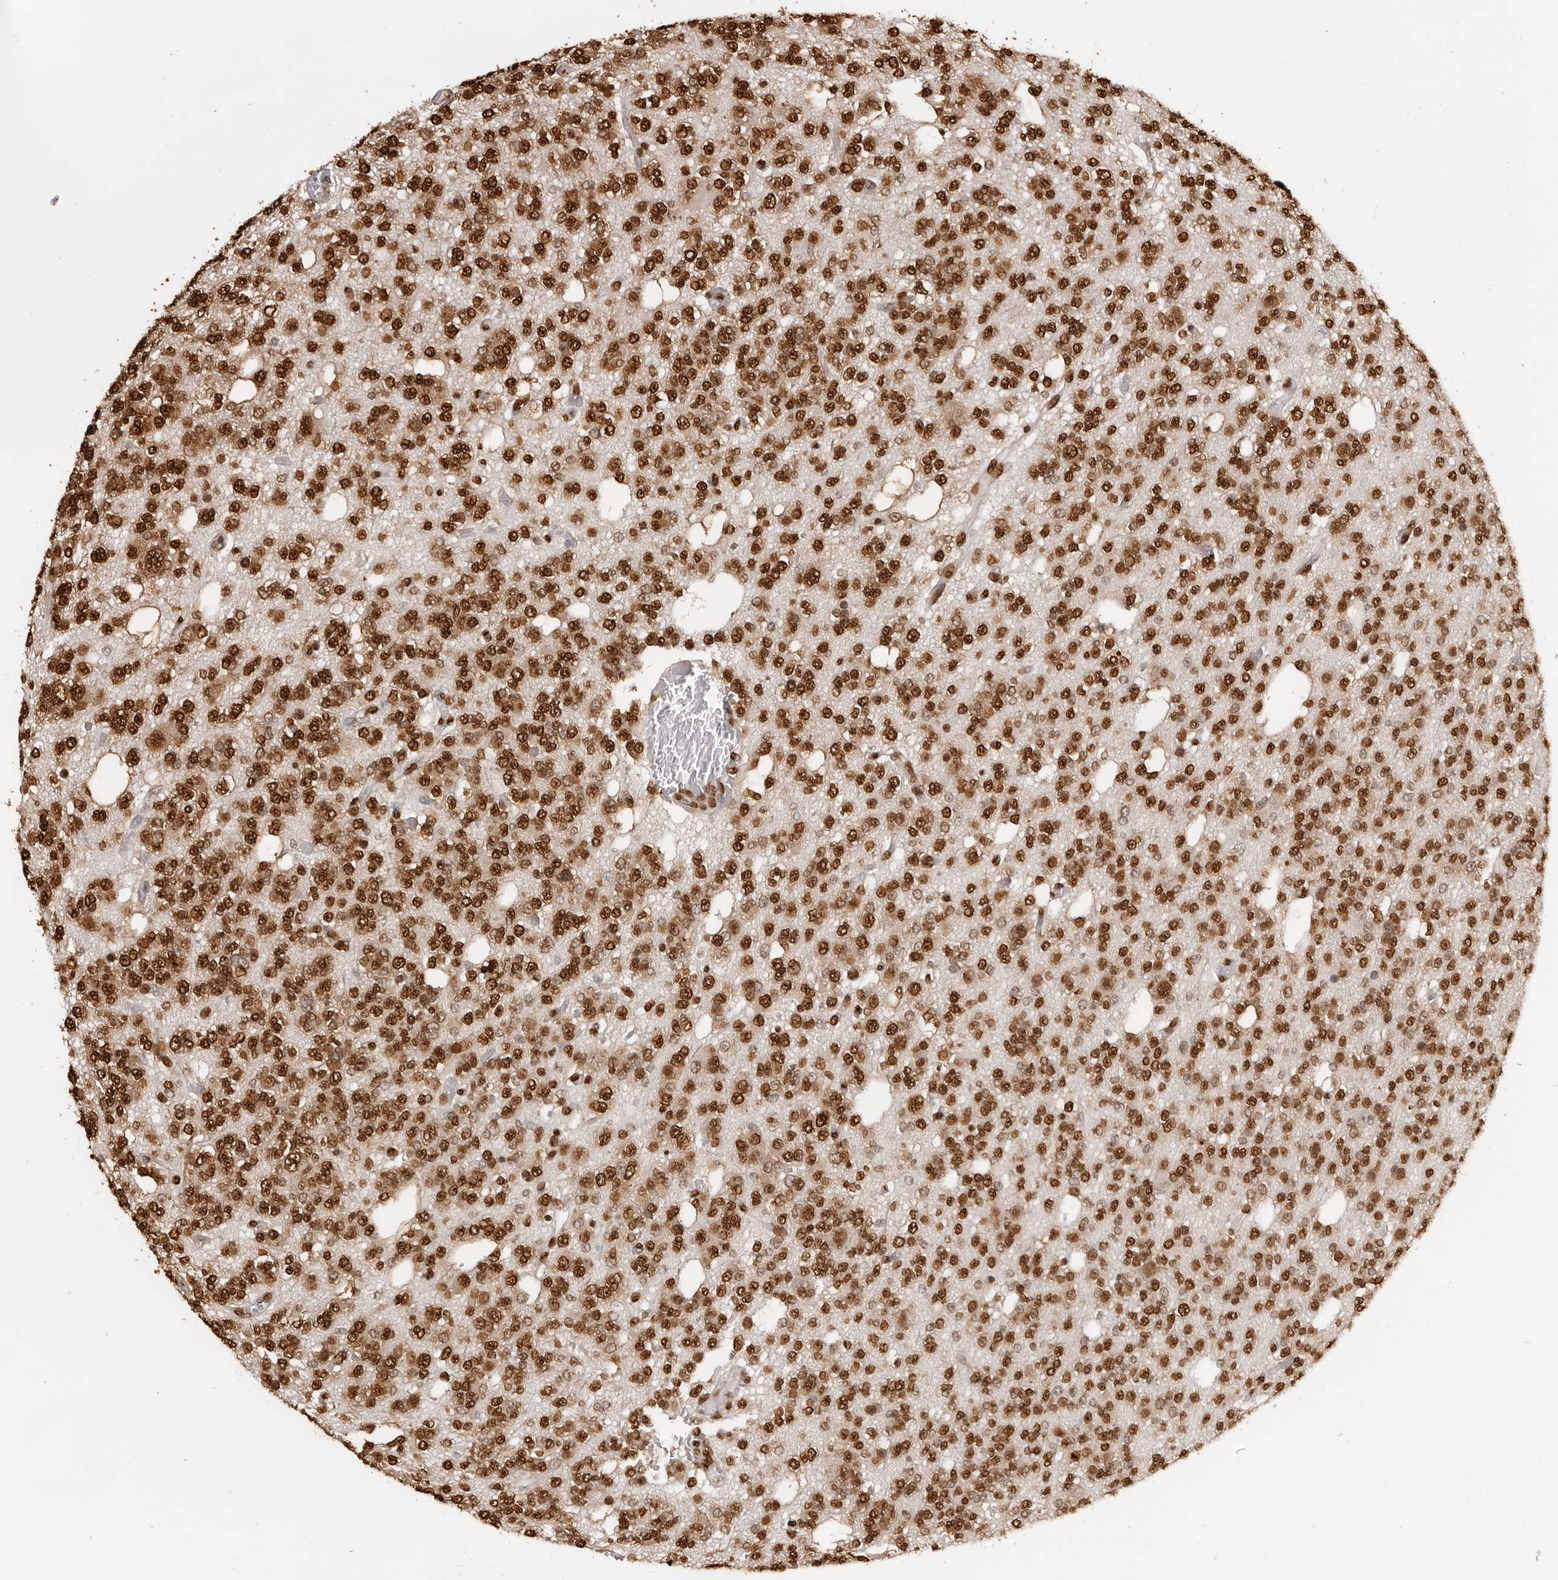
{"staining": {"intensity": "strong", "quantity": ">75%", "location": "cytoplasmic/membranous,nuclear"}, "tissue": "glioma", "cell_type": "Tumor cells", "image_type": "cancer", "snomed": [{"axis": "morphology", "description": "Glioma, malignant, Low grade"}, {"axis": "topography", "description": "Brain"}], "caption": "Immunohistochemical staining of human glioma displays high levels of strong cytoplasmic/membranous and nuclear protein expression in approximately >75% of tumor cells. The staining is performed using DAB brown chromogen to label protein expression. The nuclei are counter-stained blue using hematoxylin.", "gene": "ZFP91", "patient": {"sex": "male", "age": 38}}